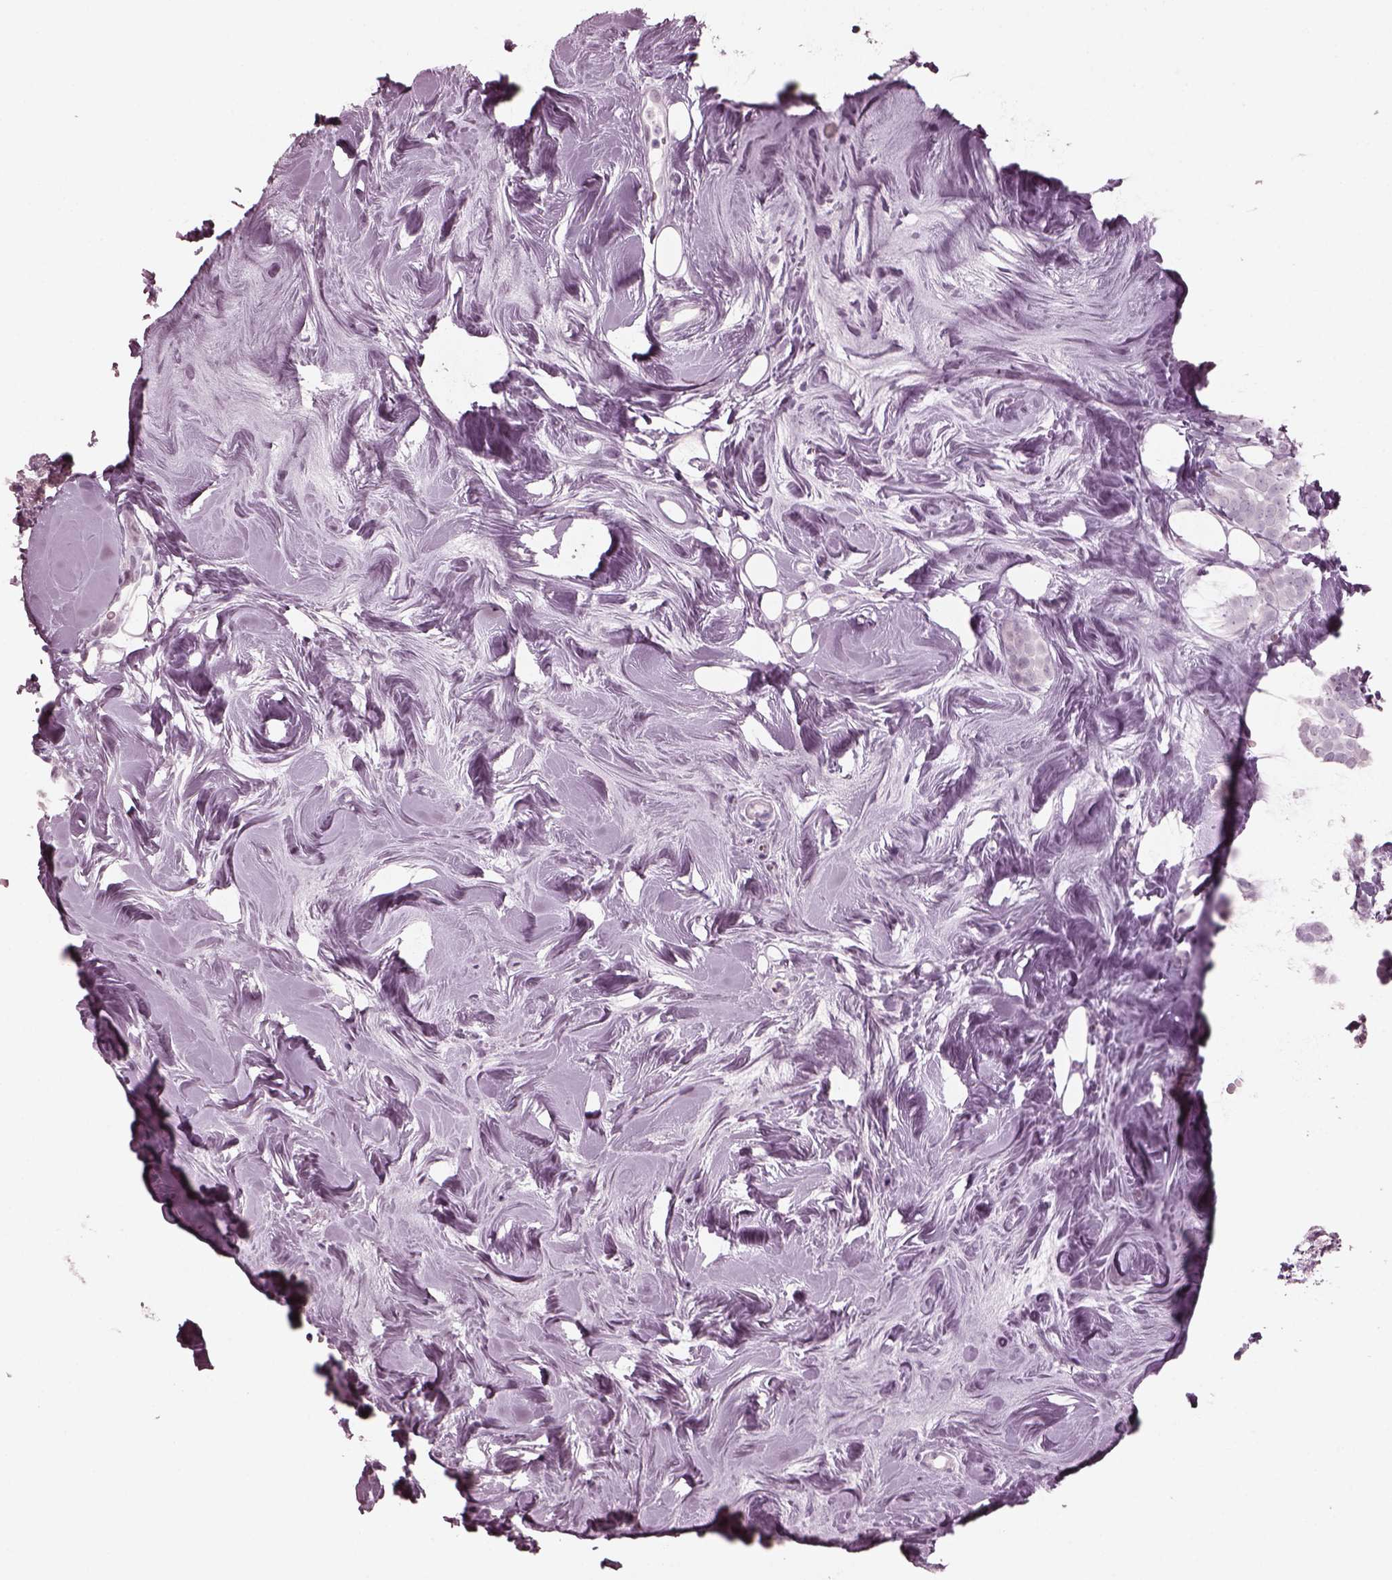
{"staining": {"intensity": "negative", "quantity": "none", "location": "none"}, "tissue": "breast cancer", "cell_type": "Tumor cells", "image_type": "cancer", "snomed": [{"axis": "morphology", "description": "Lobular carcinoma"}, {"axis": "topography", "description": "Breast"}], "caption": "Immunohistochemistry of human breast cancer (lobular carcinoma) exhibits no staining in tumor cells.", "gene": "C2orf81", "patient": {"sex": "female", "age": 49}}